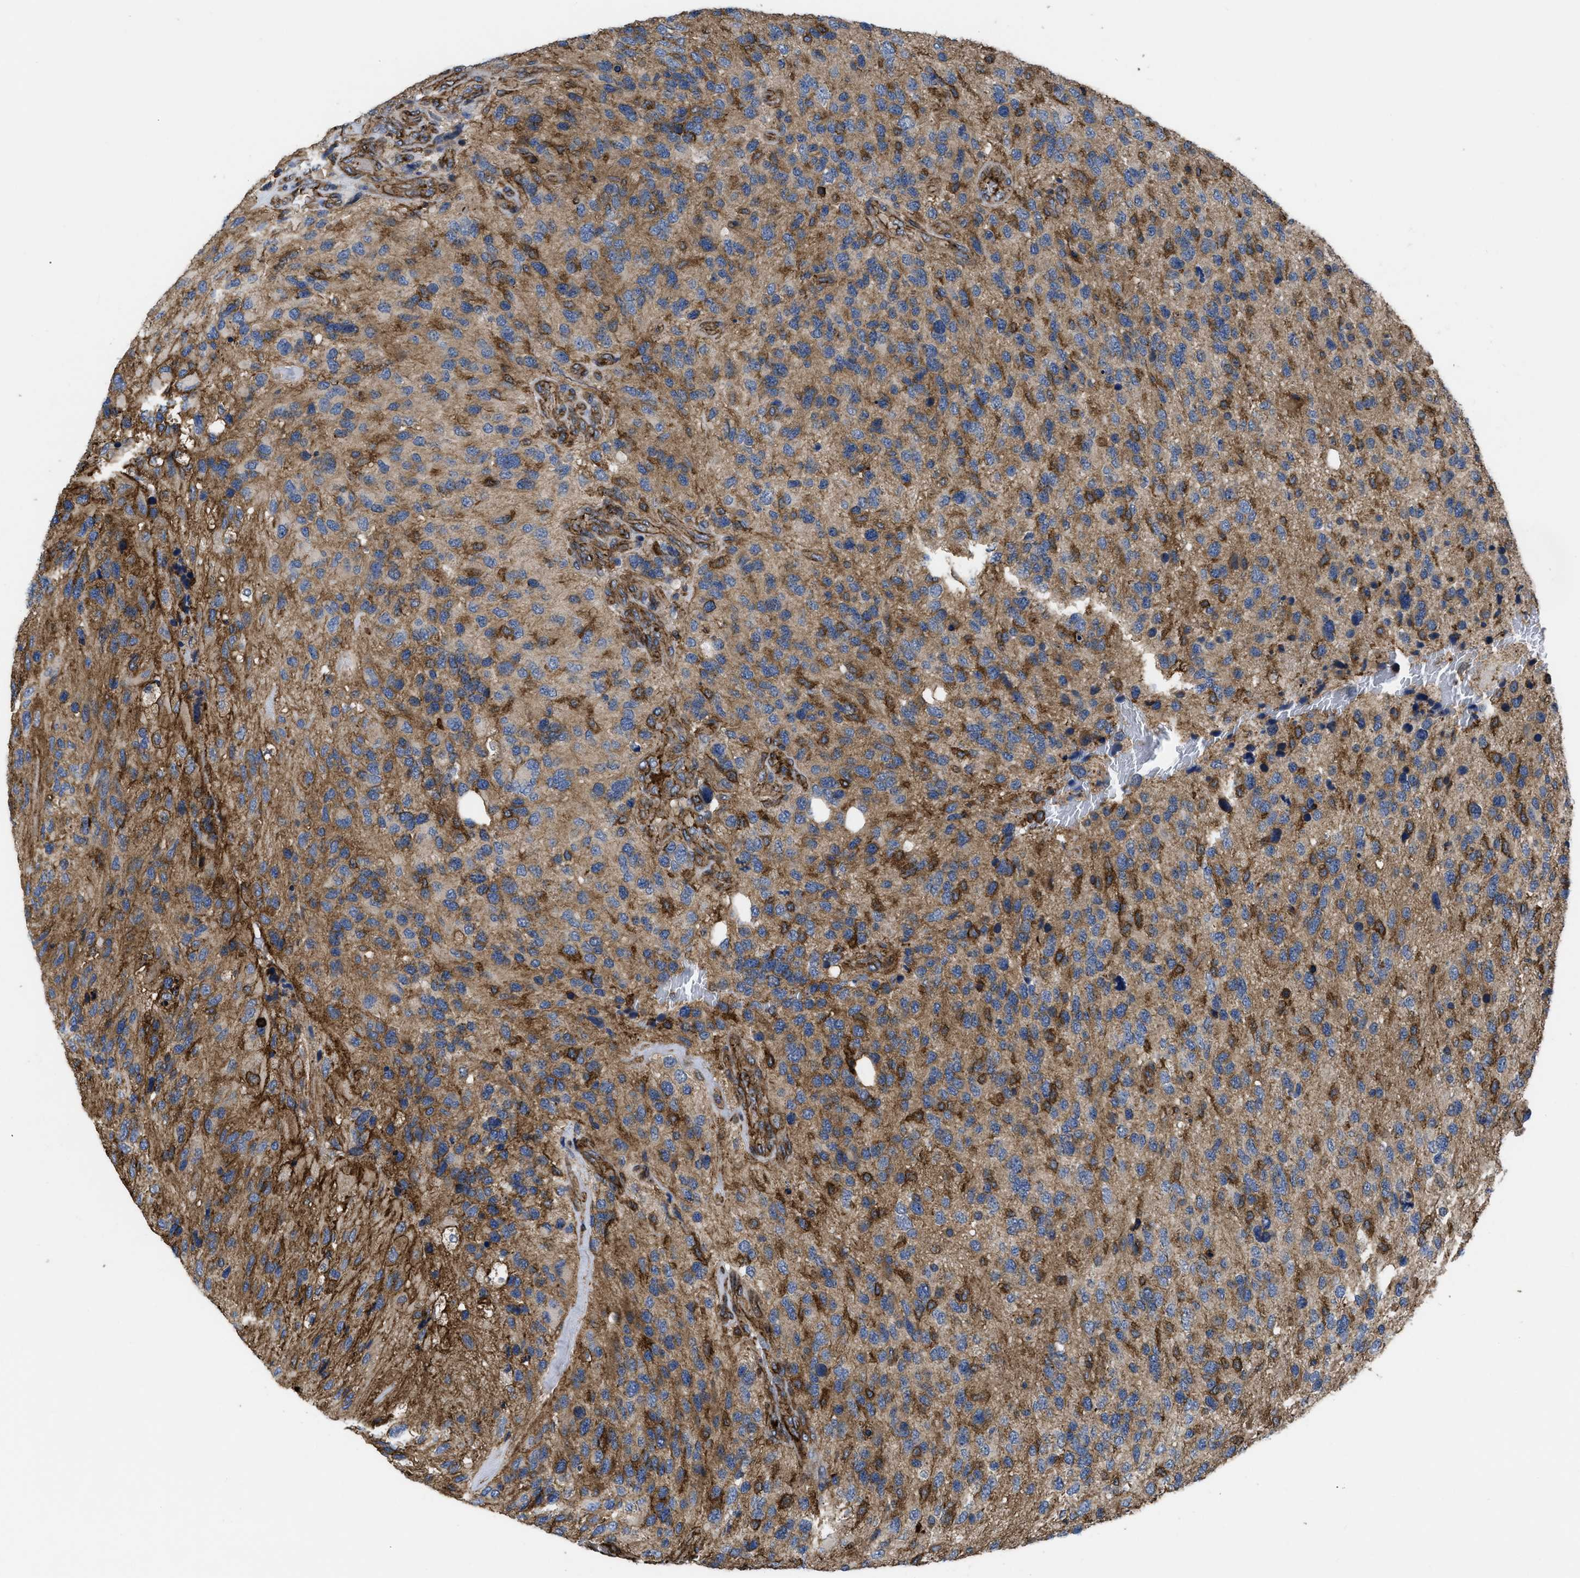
{"staining": {"intensity": "moderate", "quantity": ">75%", "location": "cytoplasmic/membranous"}, "tissue": "glioma", "cell_type": "Tumor cells", "image_type": "cancer", "snomed": [{"axis": "morphology", "description": "Glioma, malignant, High grade"}, {"axis": "topography", "description": "Brain"}], "caption": "This image demonstrates high-grade glioma (malignant) stained with IHC to label a protein in brown. The cytoplasmic/membranous of tumor cells show moderate positivity for the protein. Nuclei are counter-stained blue.", "gene": "SCUBE2", "patient": {"sex": "female", "age": 58}}